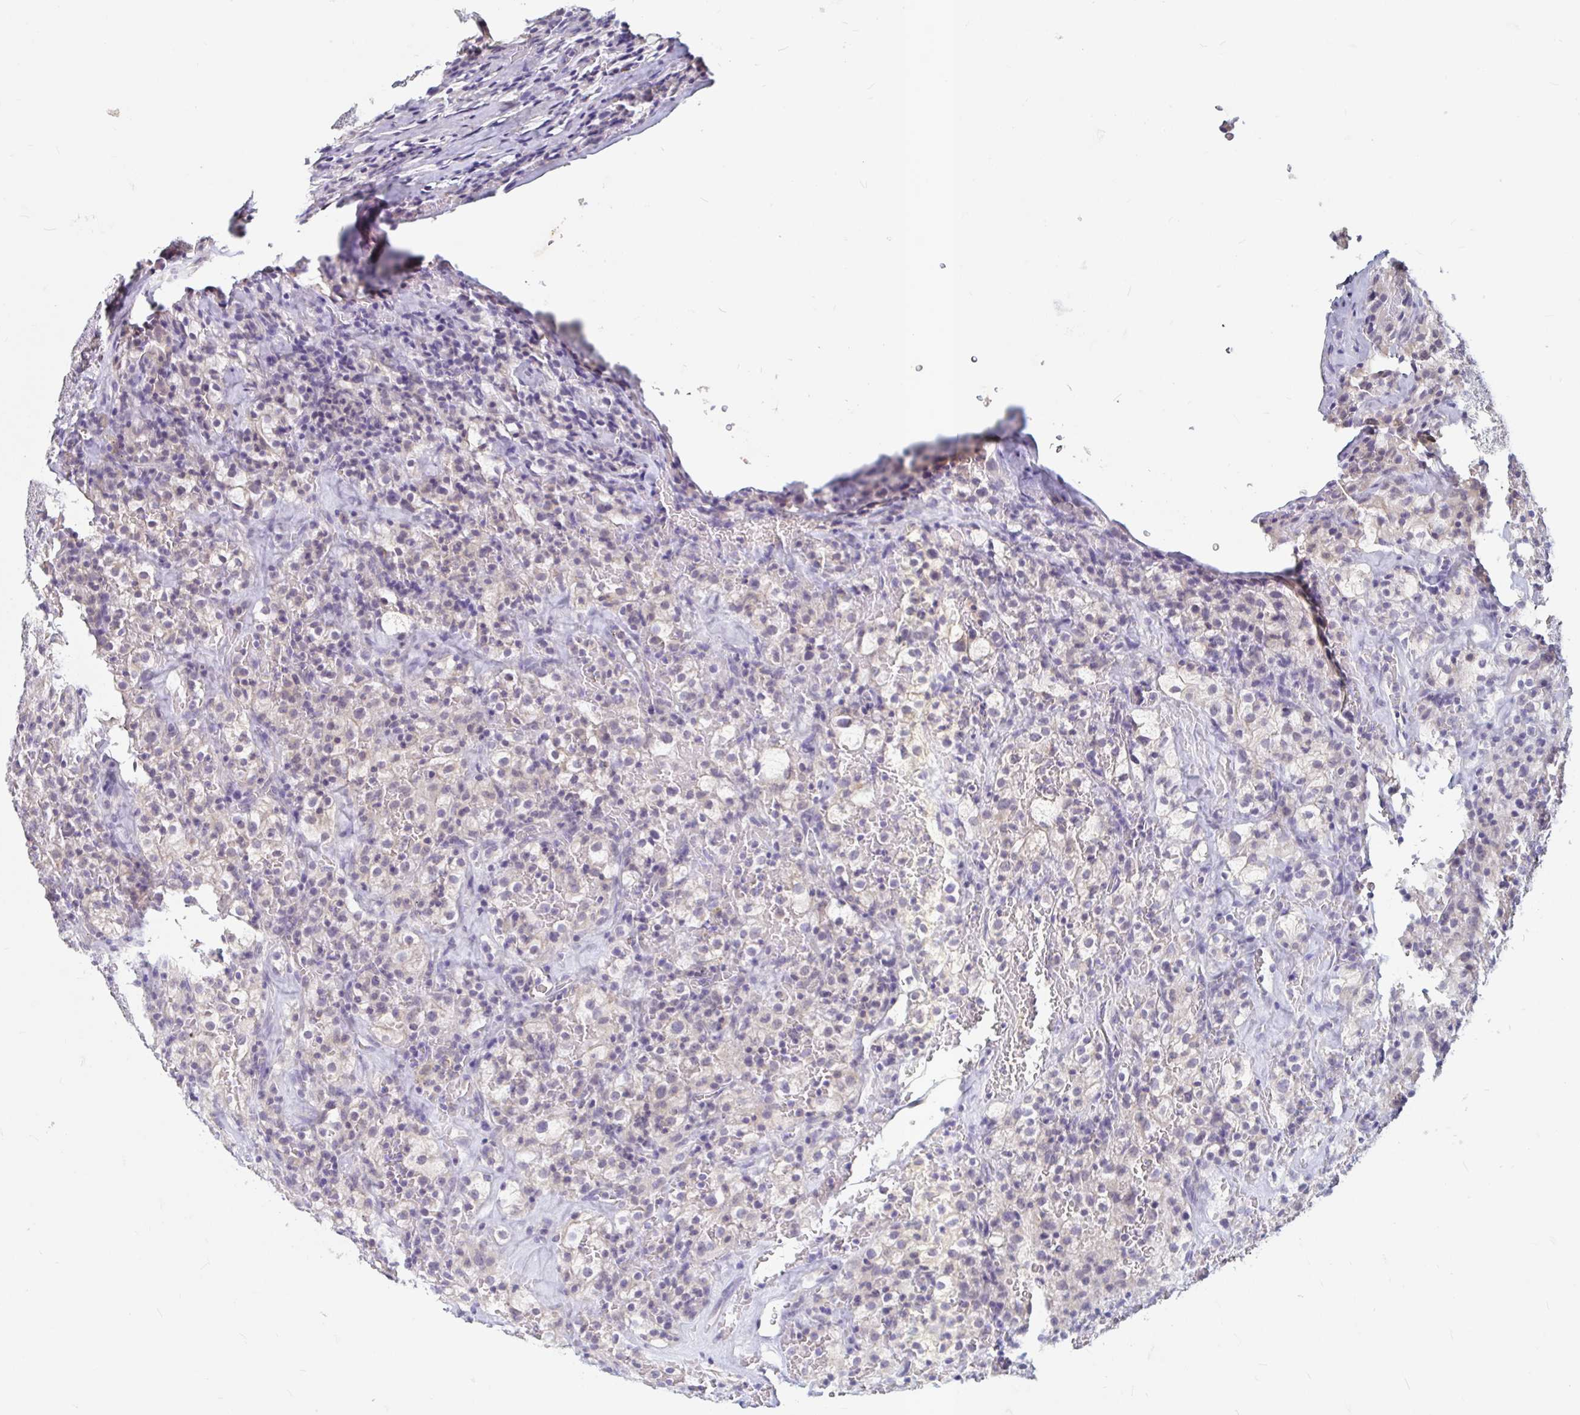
{"staining": {"intensity": "negative", "quantity": "none", "location": "none"}, "tissue": "renal cancer", "cell_type": "Tumor cells", "image_type": "cancer", "snomed": [{"axis": "morphology", "description": "Adenocarcinoma, NOS"}, {"axis": "topography", "description": "Kidney"}], "caption": "This is an immunohistochemistry (IHC) image of human adenocarcinoma (renal). There is no positivity in tumor cells.", "gene": "ADH1A", "patient": {"sex": "female", "age": 74}}